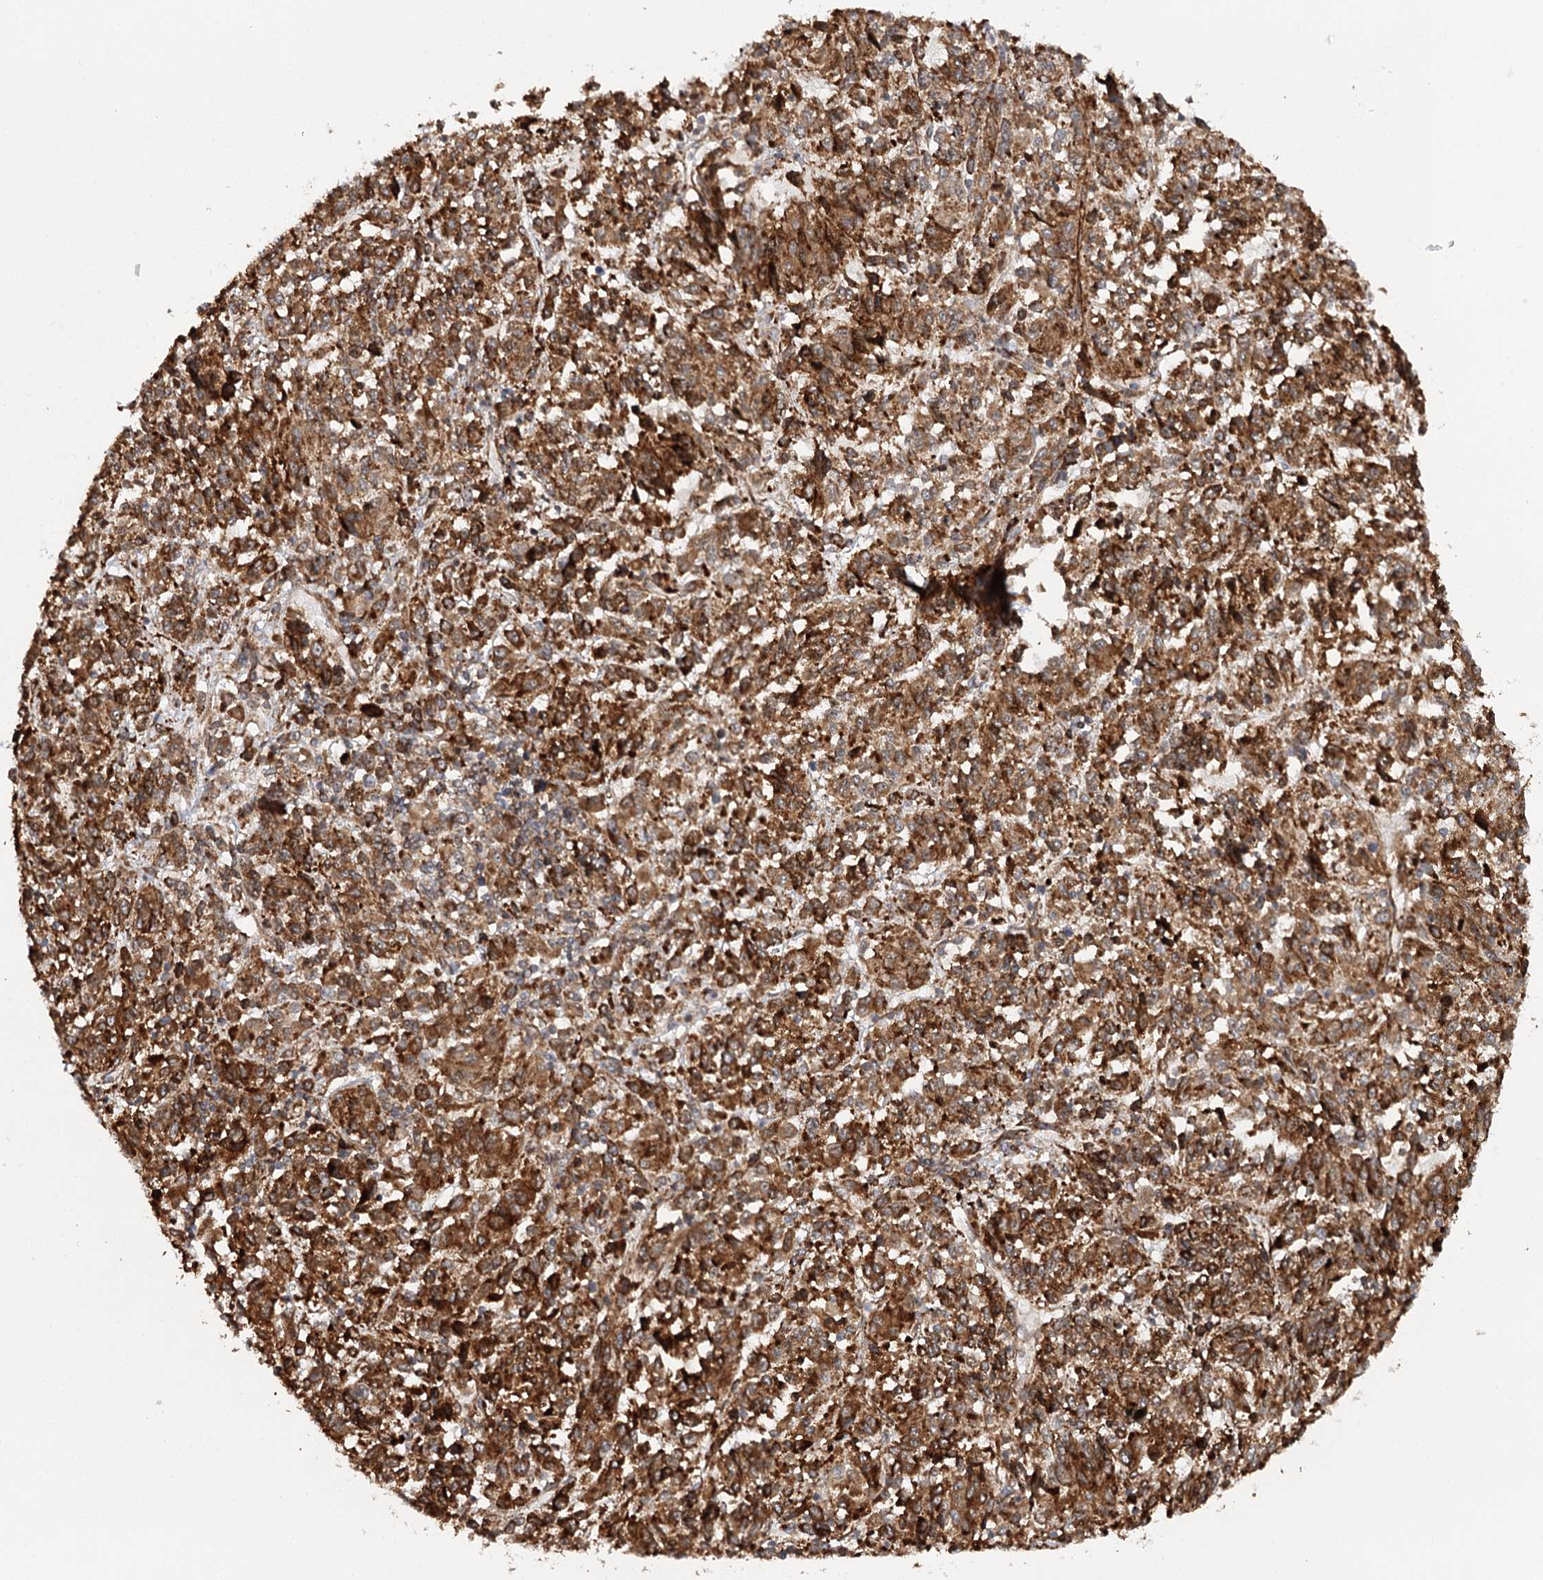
{"staining": {"intensity": "strong", "quantity": ">75%", "location": "cytoplasmic/membranous"}, "tissue": "melanoma", "cell_type": "Tumor cells", "image_type": "cancer", "snomed": [{"axis": "morphology", "description": "Malignant melanoma, Metastatic site"}, {"axis": "topography", "description": "Lung"}], "caption": "Immunohistochemistry (IHC) histopathology image of neoplastic tissue: malignant melanoma (metastatic site) stained using immunohistochemistry (IHC) exhibits high levels of strong protein expression localized specifically in the cytoplasmic/membranous of tumor cells, appearing as a cytoplasmic/membranous brown color.", "gene": "MKNK1", "patient": {"sex": "male", "age": 64}}